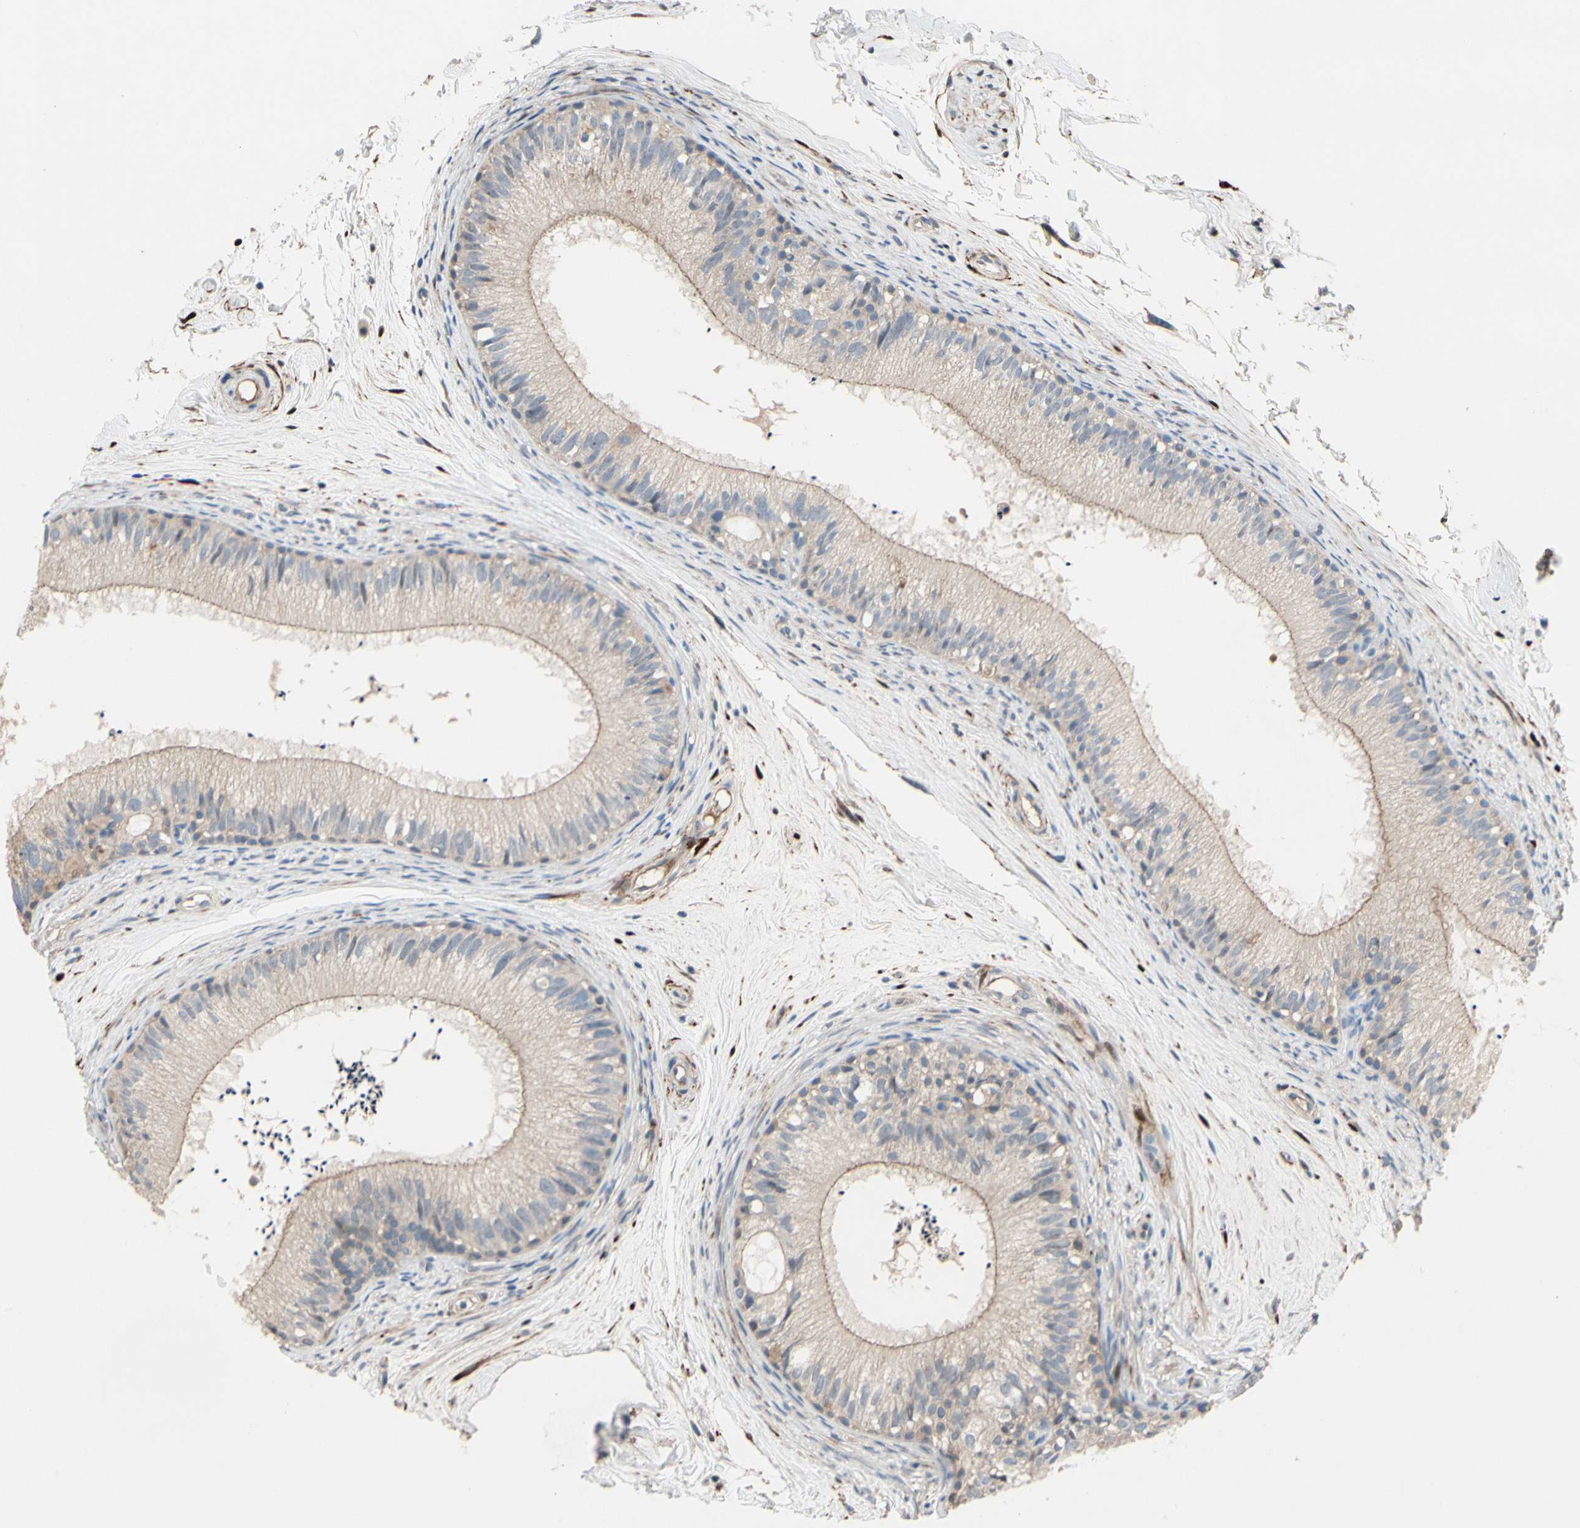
{"staining": {"intensity": "weak", "quantity": ">75%", "location": "cytoplasmic/membranous"}, "tissue": "epididymis", "cell_type": "Glandular cells", "image_type": "normal", "snomed": [{"axis": "morphology", "description": "Normal tissue, NOS"}, {"axis": "topography", "description": "Epididymis"}], "caption": "Immunohistochemical staining of benign human epididymis demonstrates >75% levels of weak cytoplasmic/membranous protein staining in approximately >75% of glandular cells. The protein is shown in brown color, while the nuclei are stained blue.", "gene": "ICAM5", "patient": {"sex": "male", "age": 56}}